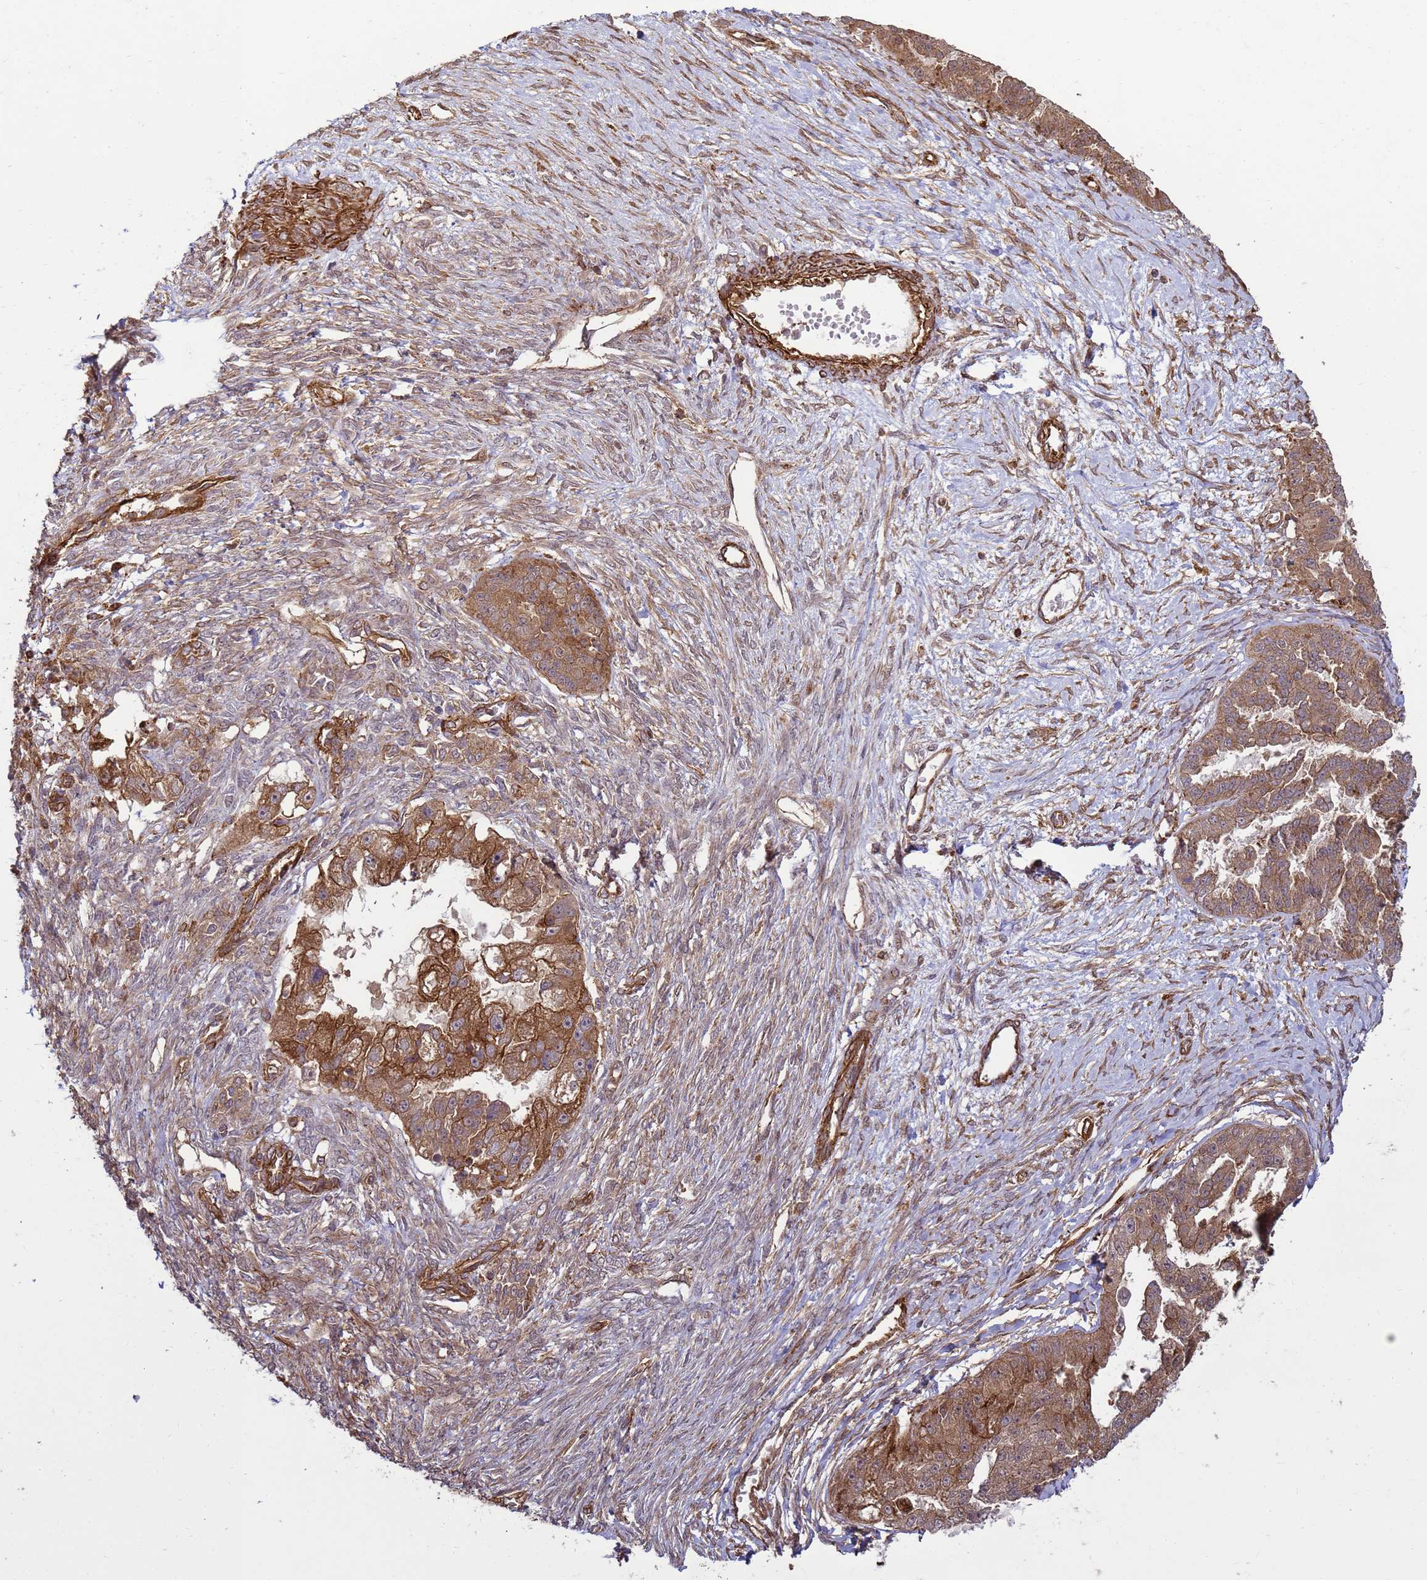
{"staining": {"intensity": "moderate", "quantity": ">75%", "location": "cytoplasmic/membranous"}, "tissue": "ovarian cancer", "cell_type": "Tumor cells", "image_type": "cancer", "snomed": [{"axis": "morphology", "description": "Cystadenocarcinoma, serous, NOS"}, {"axis": "topography", "description": "Ovary"}], "caption": "Serous cystadenocarcinoma (ovarian) stained for a protein reveals moderate cytoplasmic/membranous positivity in tumor cells.", "gene": "CNOT1", "patient": {"sex": "female", "age": 58}}